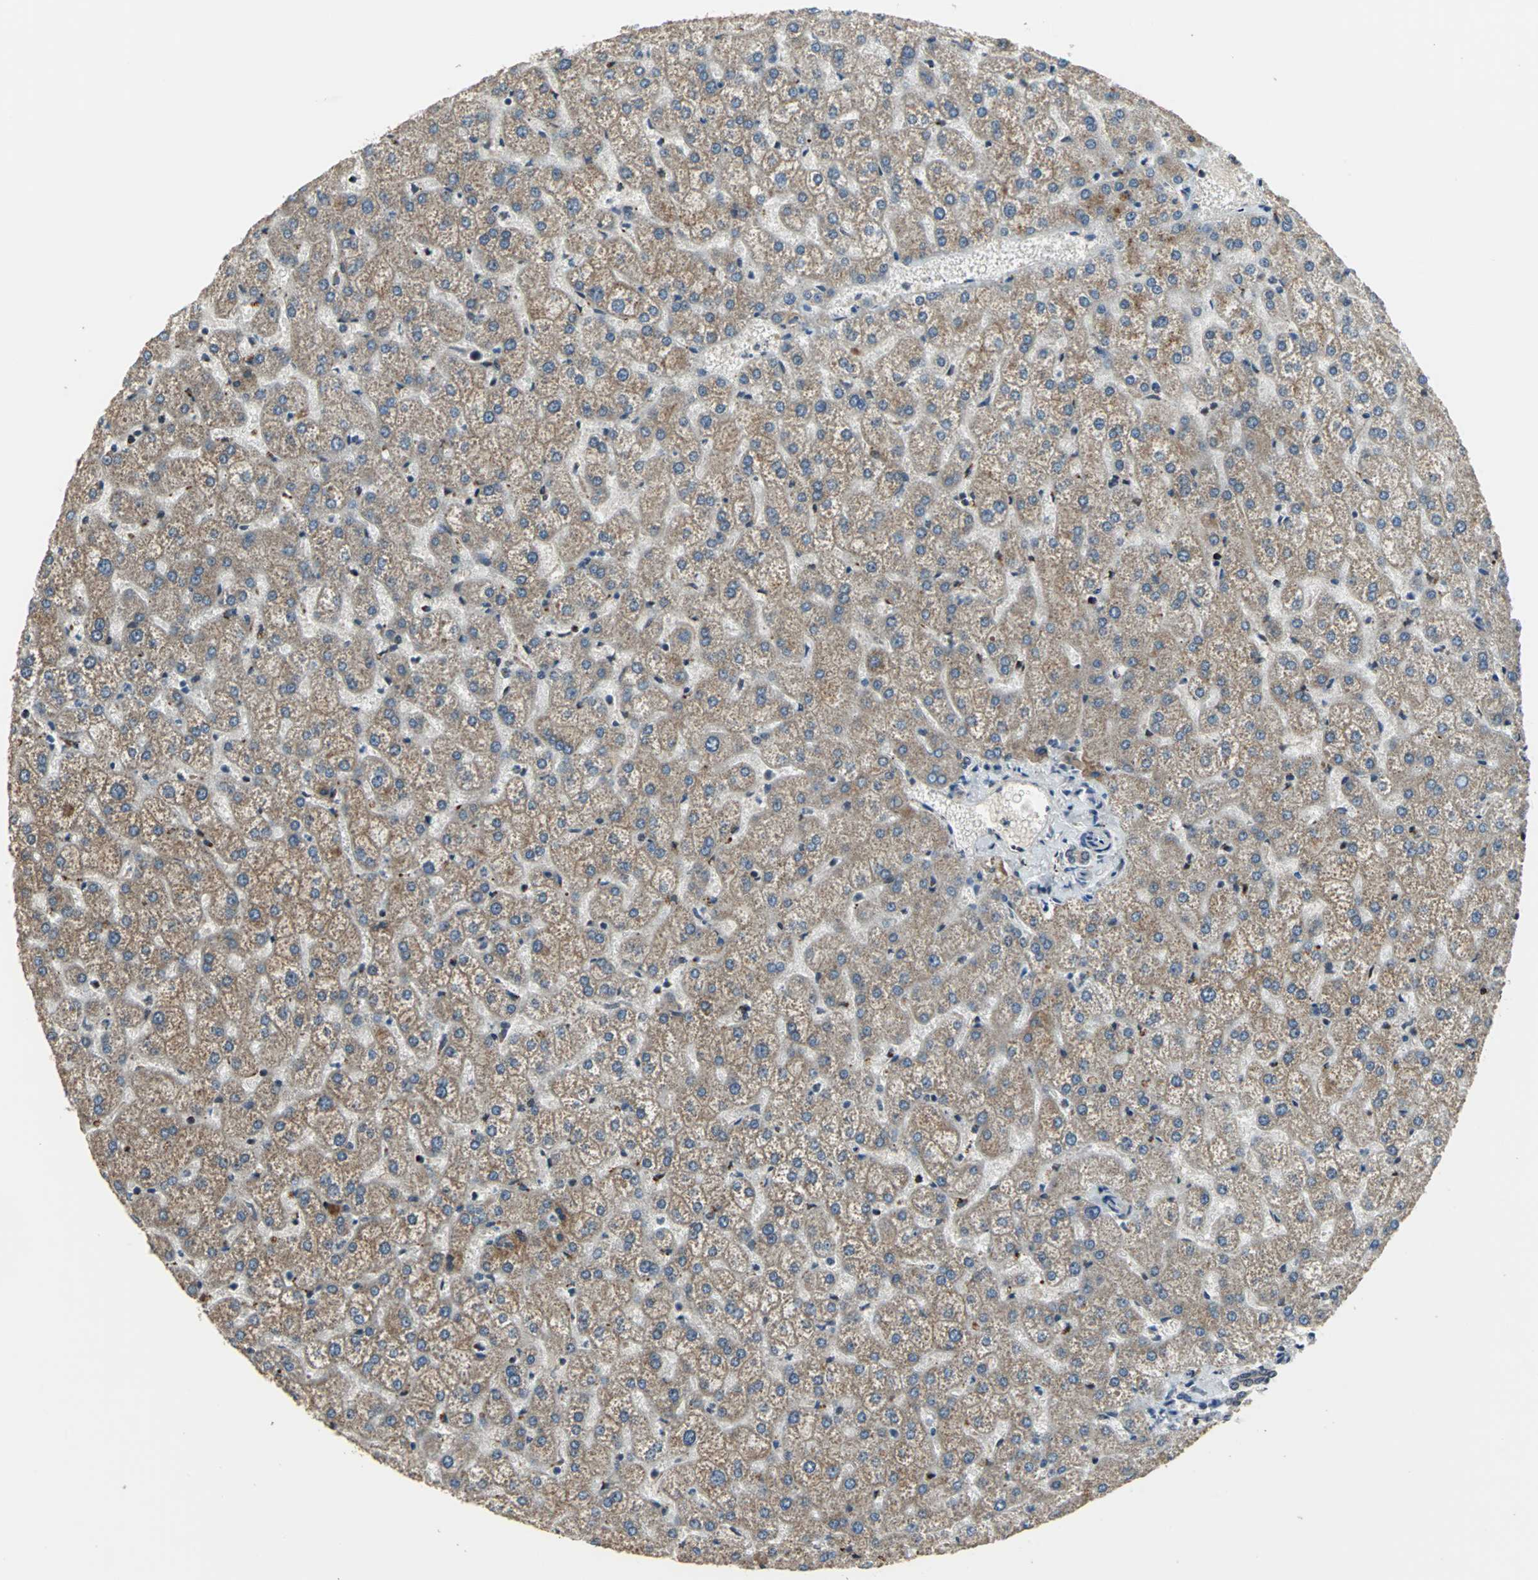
{"staining": {"intensity": "weak", "quantity": ">75%", "location": "cytoplasmic/membranous"}, "tissue": "liver", "cell_type": "Cholangiocytes", "image_type": "normal", "snomed": [{"axis": "morphology", "description": "Normal tissue, NOS"}, {"axis": "topography", "description": "Liver"}], "caption": "Liver stained with a brown dye displays weak cytoplasmic/membranous positive positivity in about >75% of cholangiocytes.", "gene": "ELF2", "patient": {"sex": "female", "age": 32}}